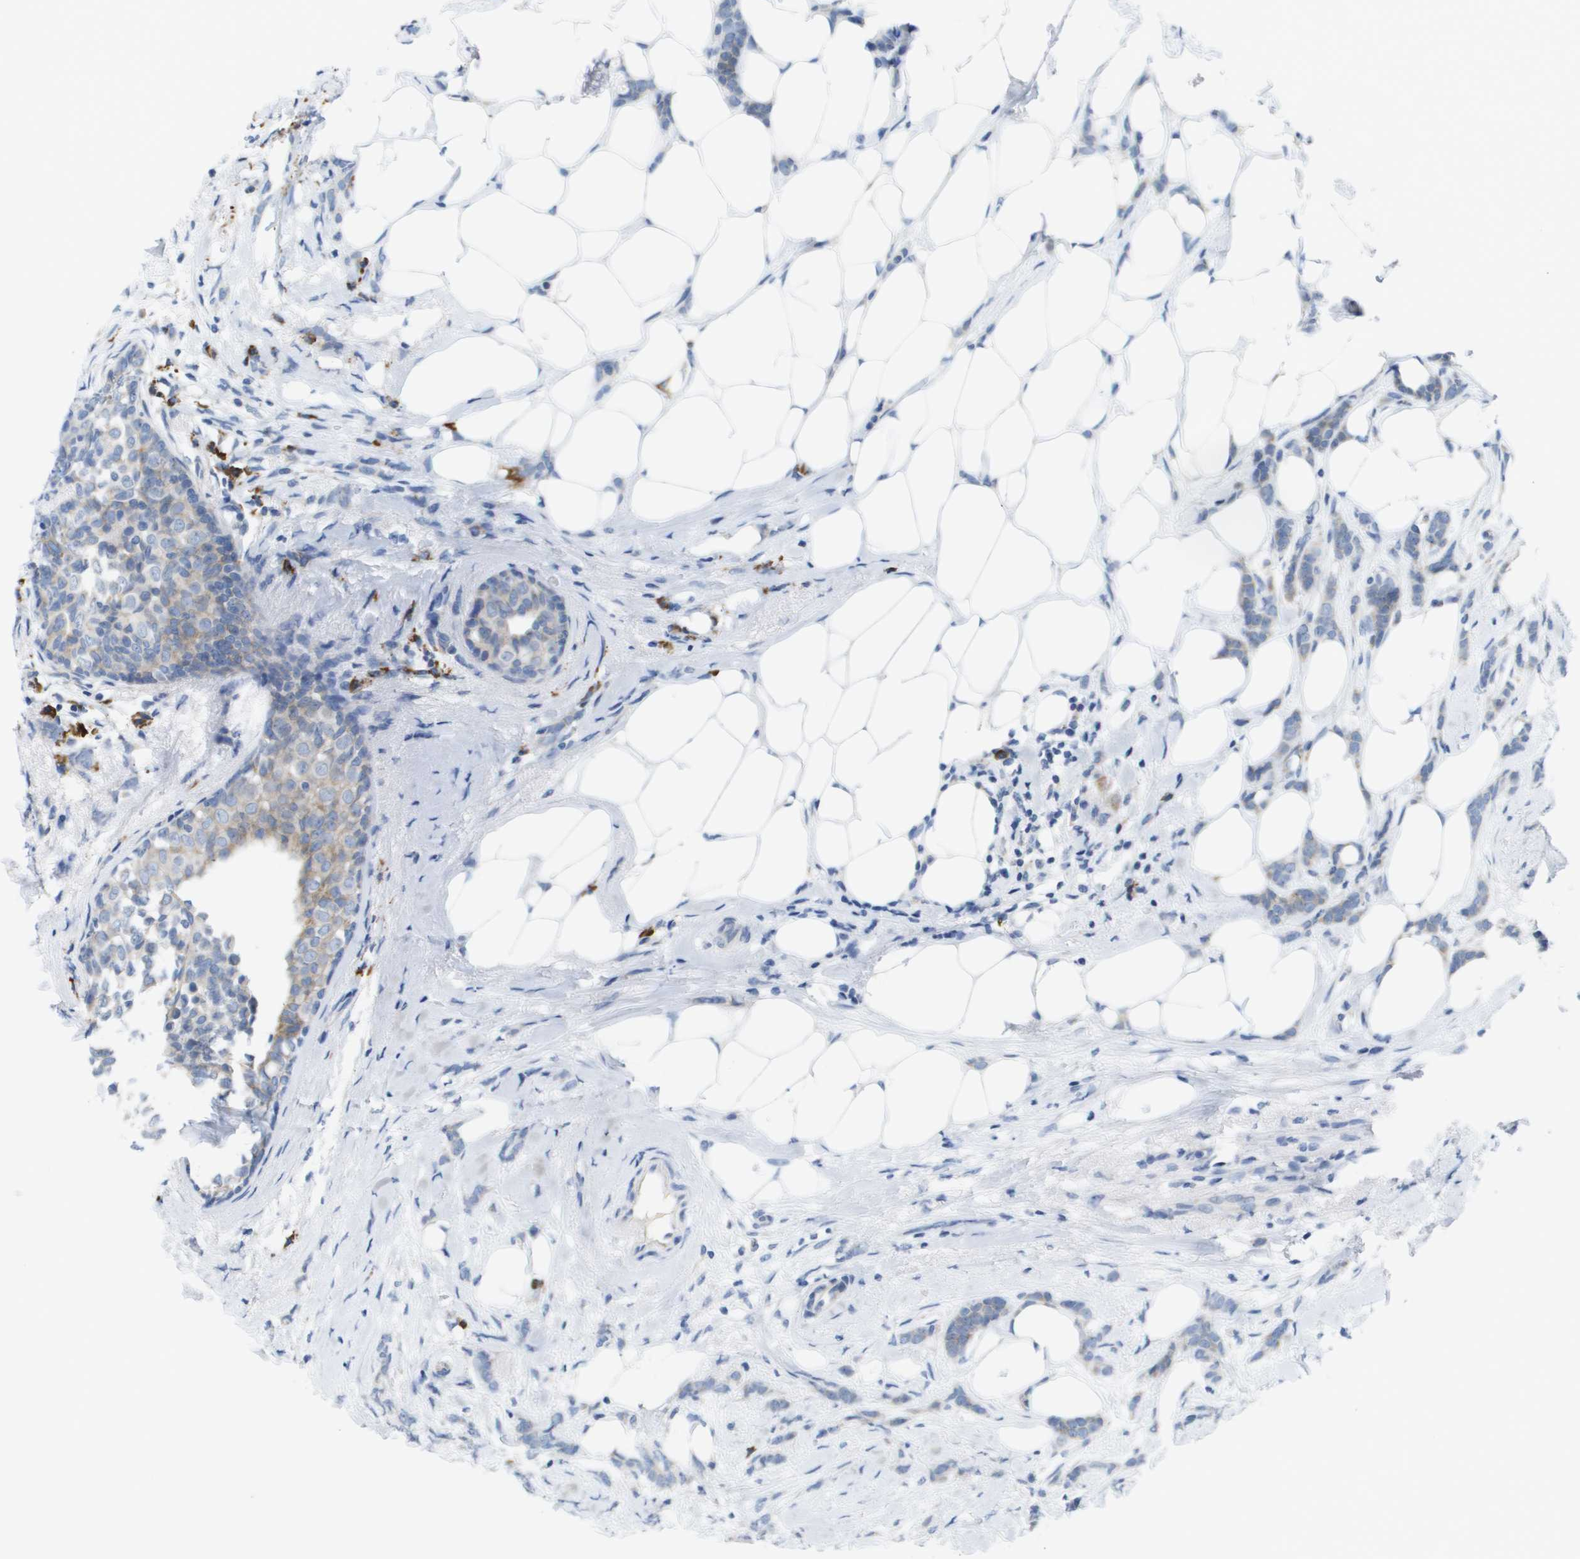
{"staining": {"intensity": "weak", "quantity": "<25%", "location": "cytoplasmic/membranous"}, "tissue": "breast cancer", "cell_type": "Tumor cells", "image_type": "cancer", "snomed": [{"axis": "morphology", "description": "Lobular carcinoma, in situ"}, {"axis": "morphology", "description": "Lobular carcinoma"}, {"axis": "topography", "description": "Breast"}], "caption": "Immunohistochemistry (IHC) histopathology image of breast lobular carcinoma in situ stained for a protein (brown), which reveals no positivity in tumor cells. (DAB (3,3'-diaminobenzidine) IHC visualized using brightfield microscopy, high magnification).", "gene": "CD3G", "patient": {"sex": "female", "age": 41}}